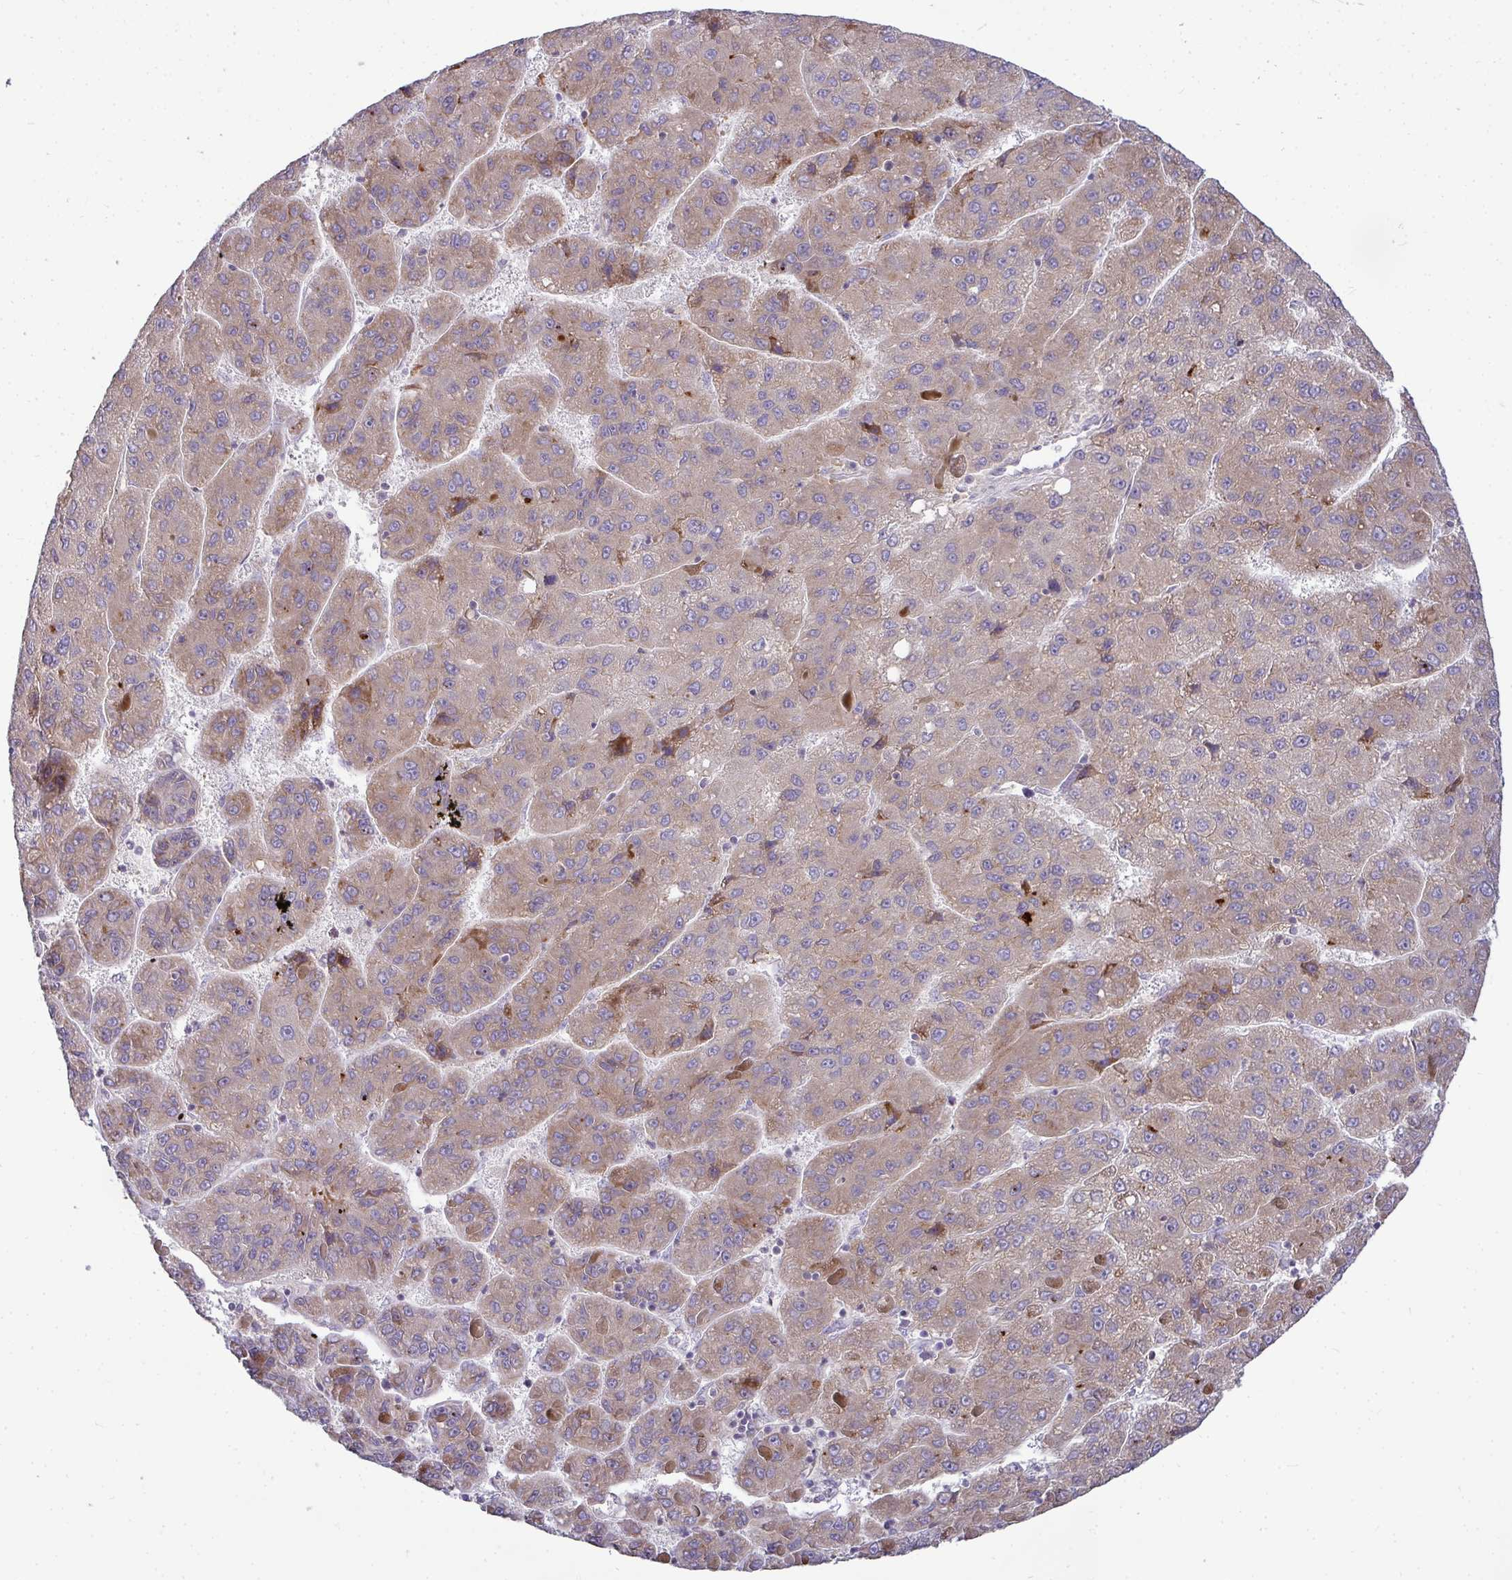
{"staining": {"intensity": "moderate", "quantity": ">75%", "location": "cytoplasmic/membranous"}, "tissue": "liver cancer", "cell_type": "Tumor cells", "image_type": "cancer", "snomed": [{"axis": "morphology", "description": "Carcinoma, Hepatocellular, NOS"}, {"axis": "topography", "description": "Liver"}], "caption": "Liver cancer (hepatocellular carcinoma) stained with a brown dye reveals moderate cytoplasmic/membranous positive staining in about >75% of tumor cells.", "gene": "SH2D1B", "patient": {"sex": "female", "age": 82}}